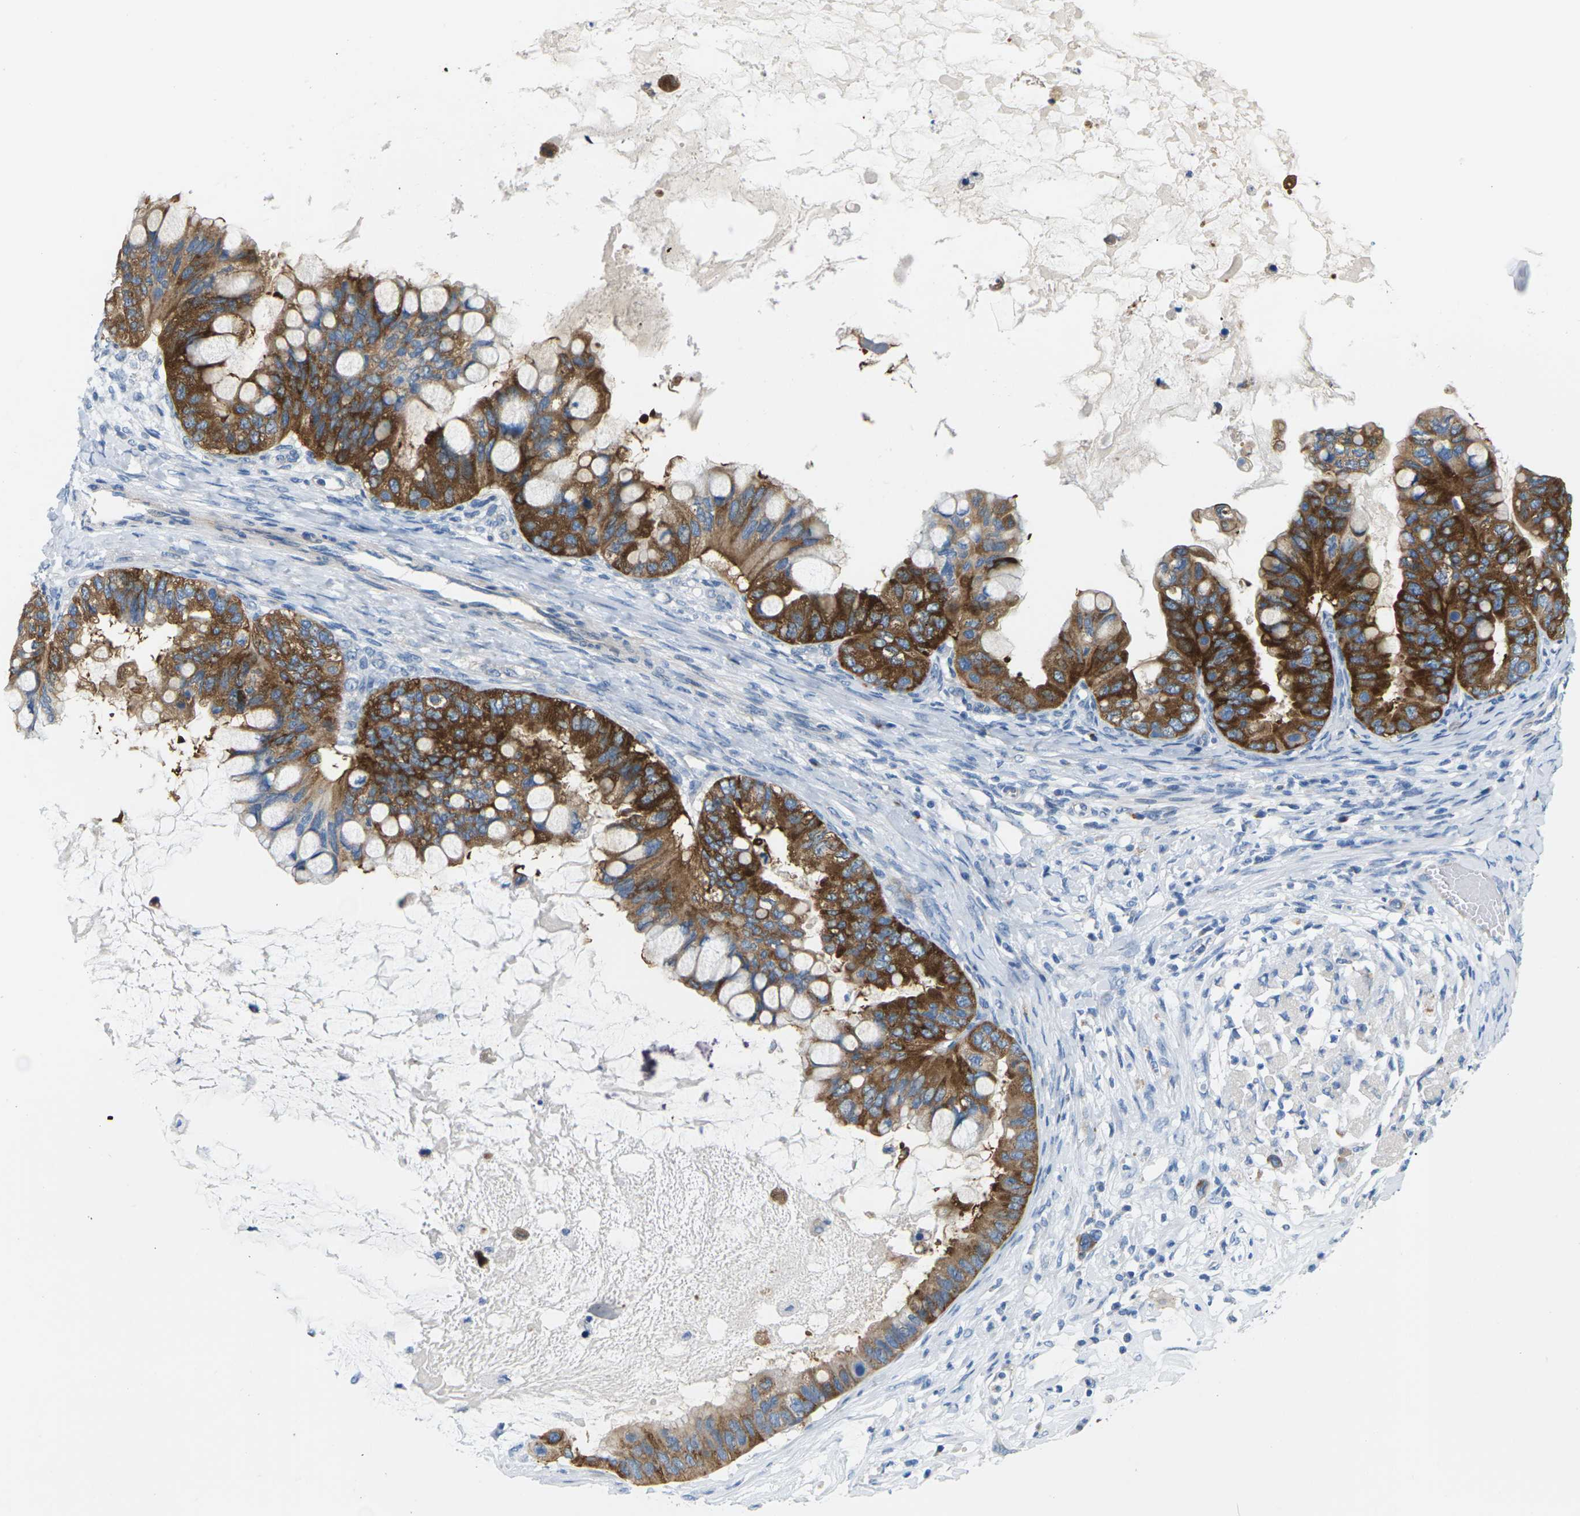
{"staining": {"intensity": "strong", "quantity": ">75%", "location": "cytoplasmic/membranous"}, "tissue": "ovarian cancer", "cell_type": "Tumor cells", "image_type": "cancer", "snomed": [{"axis": "morphology", "description": "Cystadenocarcinoma, mucinous, NOS"}, {"axis": "topography", "description": "Ovary"}], "caption": "Immunohistochemistry histopathology image of mucinous cystadenocarcinoma (ovarian) stained for a protein (brown), which shows high levels of strong cytoplasmic/membranous positivity in approximately >75% of tumor cells.", "gene": "SYNGR2", "patient": {"sex": "female", "age": 80}}